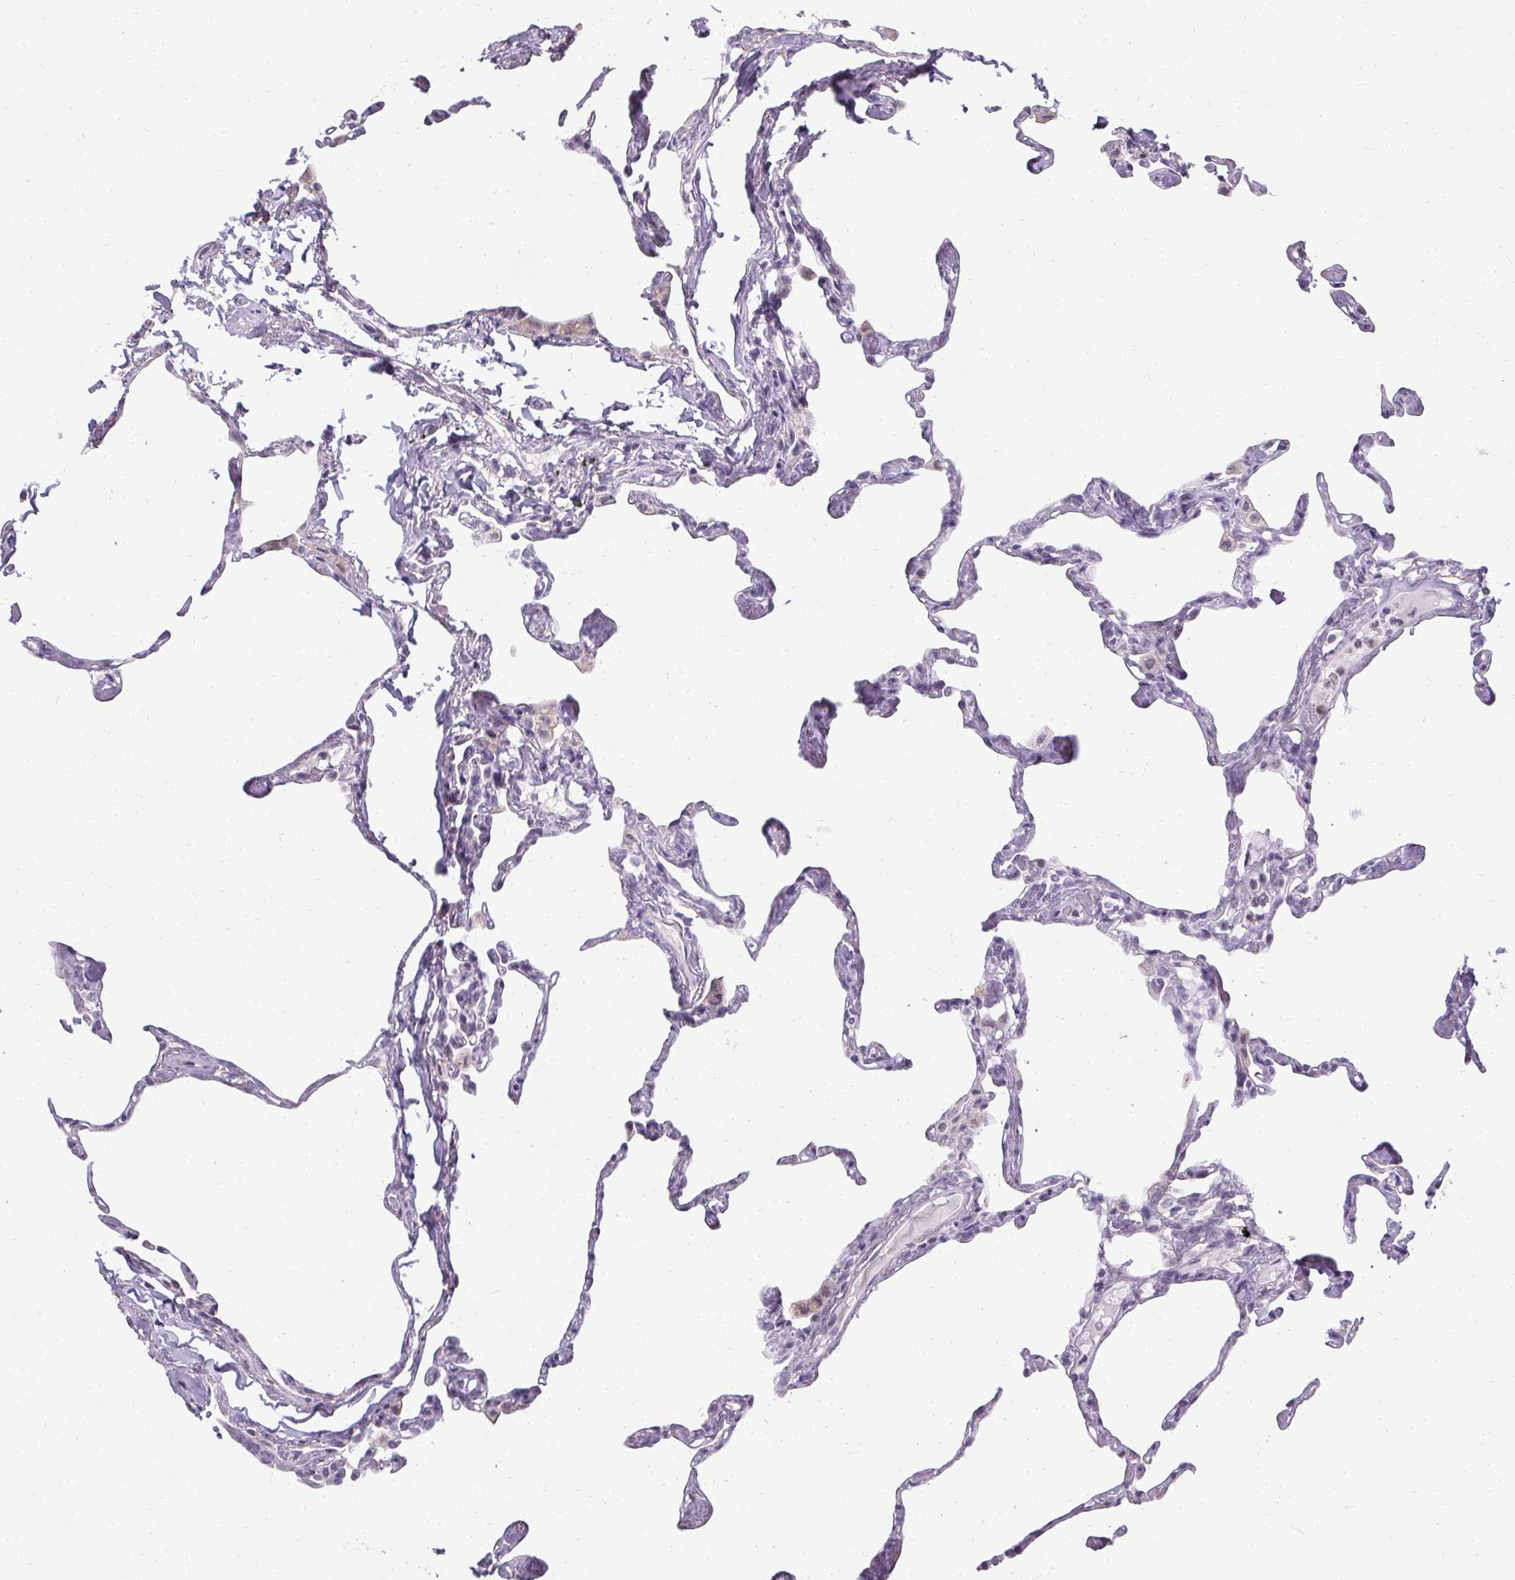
{"staining": {"intensity": "negative", "quantity": "none", "location": "none"}, "tissue": "lung", "cell_type": "Alveolar cells", "image_type": "normal", "snomed": [{"axis": "morphology", "description": "Normal tissue, NOS"}, {"axis": "topography", "description": "Lung"}], "caption": "A histopathology image of lung stained for a protein reveals no brown staining in alveolar cells. (Stains: DAB (3,3'-diaminobenzidine) immunohistochemistry (IHC) with hematoxylin counter stain, Microscopy: brightfield microscopy at high magnification).", "gene": "PMEL", "patient": {"sex": "male", "age": 65}}